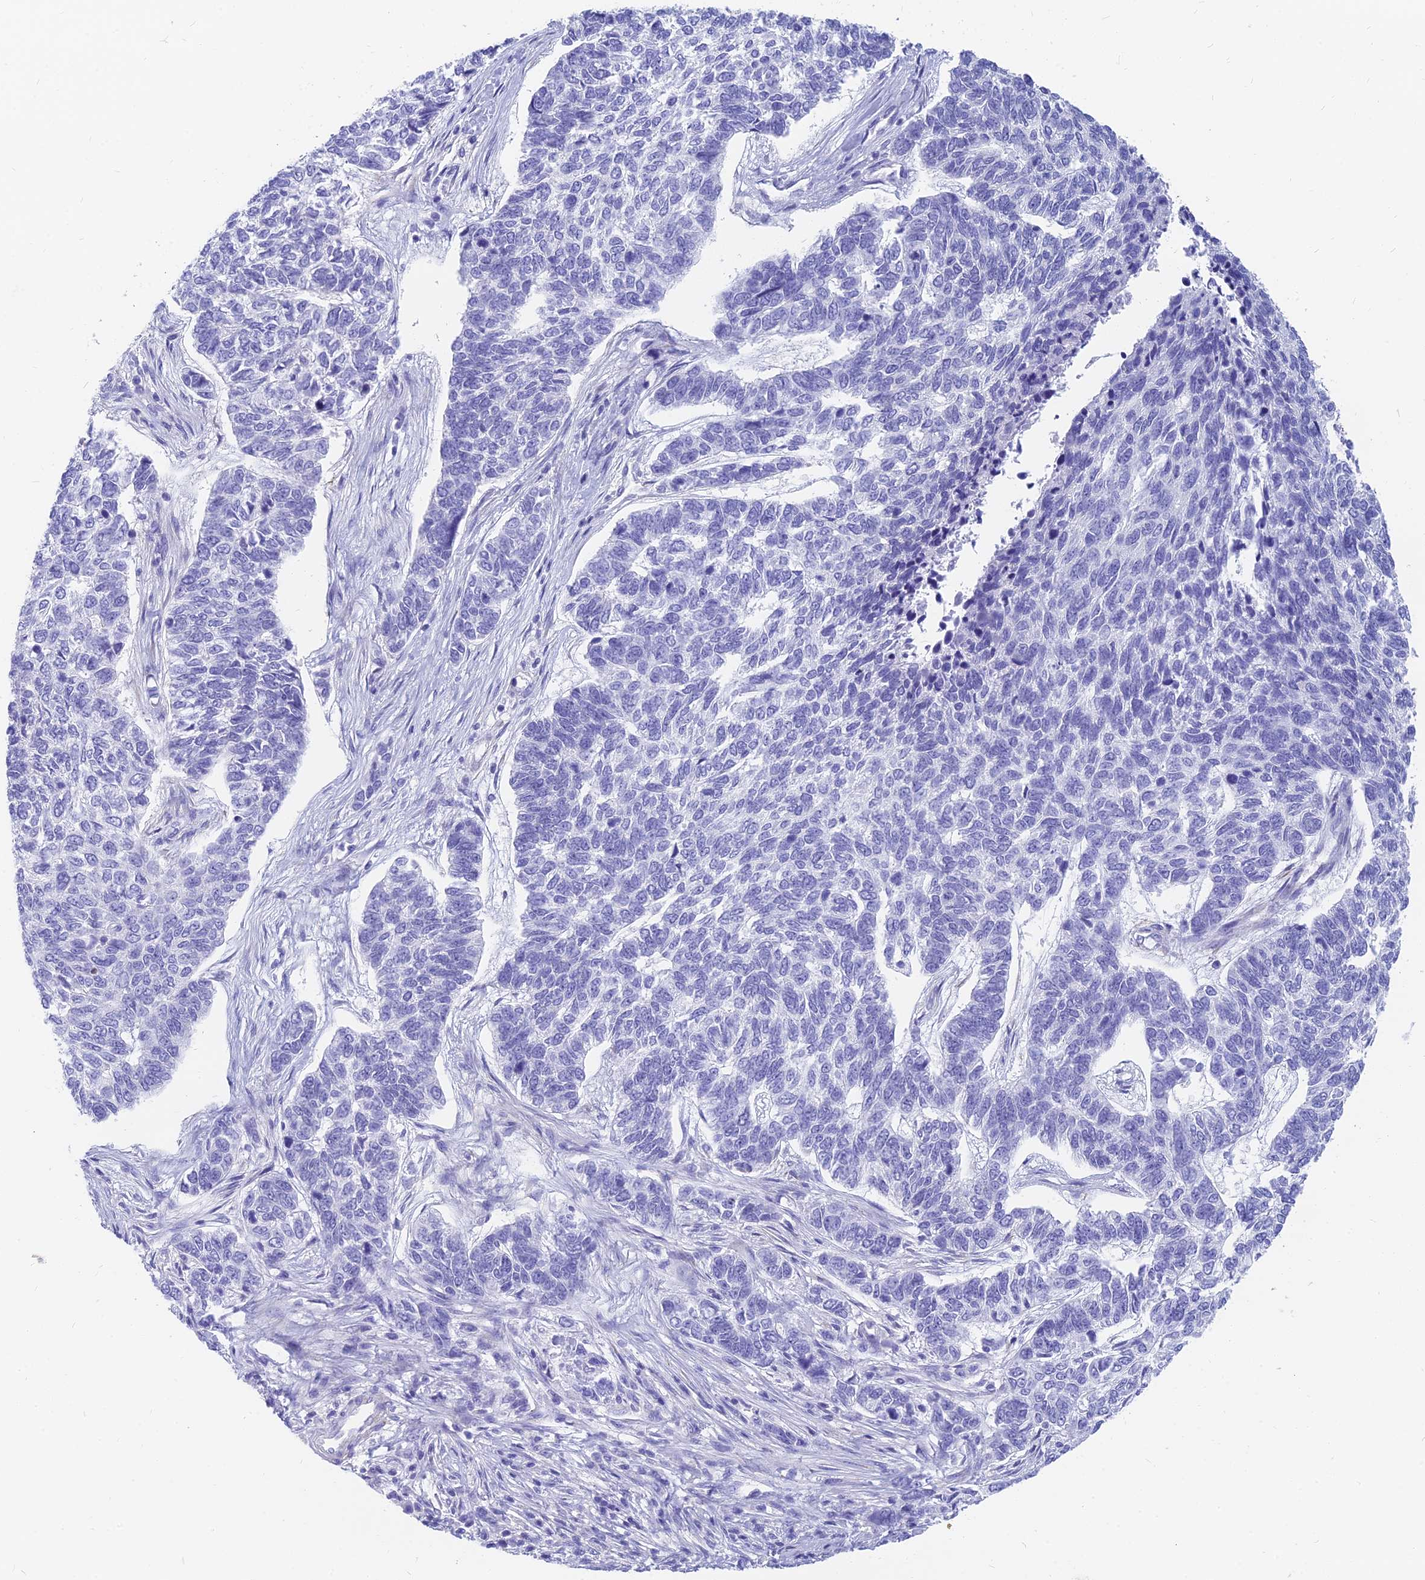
{"staining": {"intensity": "negative", "quantity": "none", "location": "none"}, "tissue": "skin cancer", "cell_type": "Tumor cells", "image_type": "cancer", "snomed": [{"axis": "morphology", "description": "Basal cell carcinoma"}, {"axis": "topography", "description": "Skin"}], "caption": "An immunohistochemistry image of skin cancer (basal cell carcinoma) is shown. There is no staining in tumor cells of skin cancer (basal cell carcinoma). (DAB (3,3'-diaminobenzidine) IHC visualized using brightfield microscopy, high magnification).", "gene": "SLC36A2", "patient": {"sex": "female", "age": 65}}